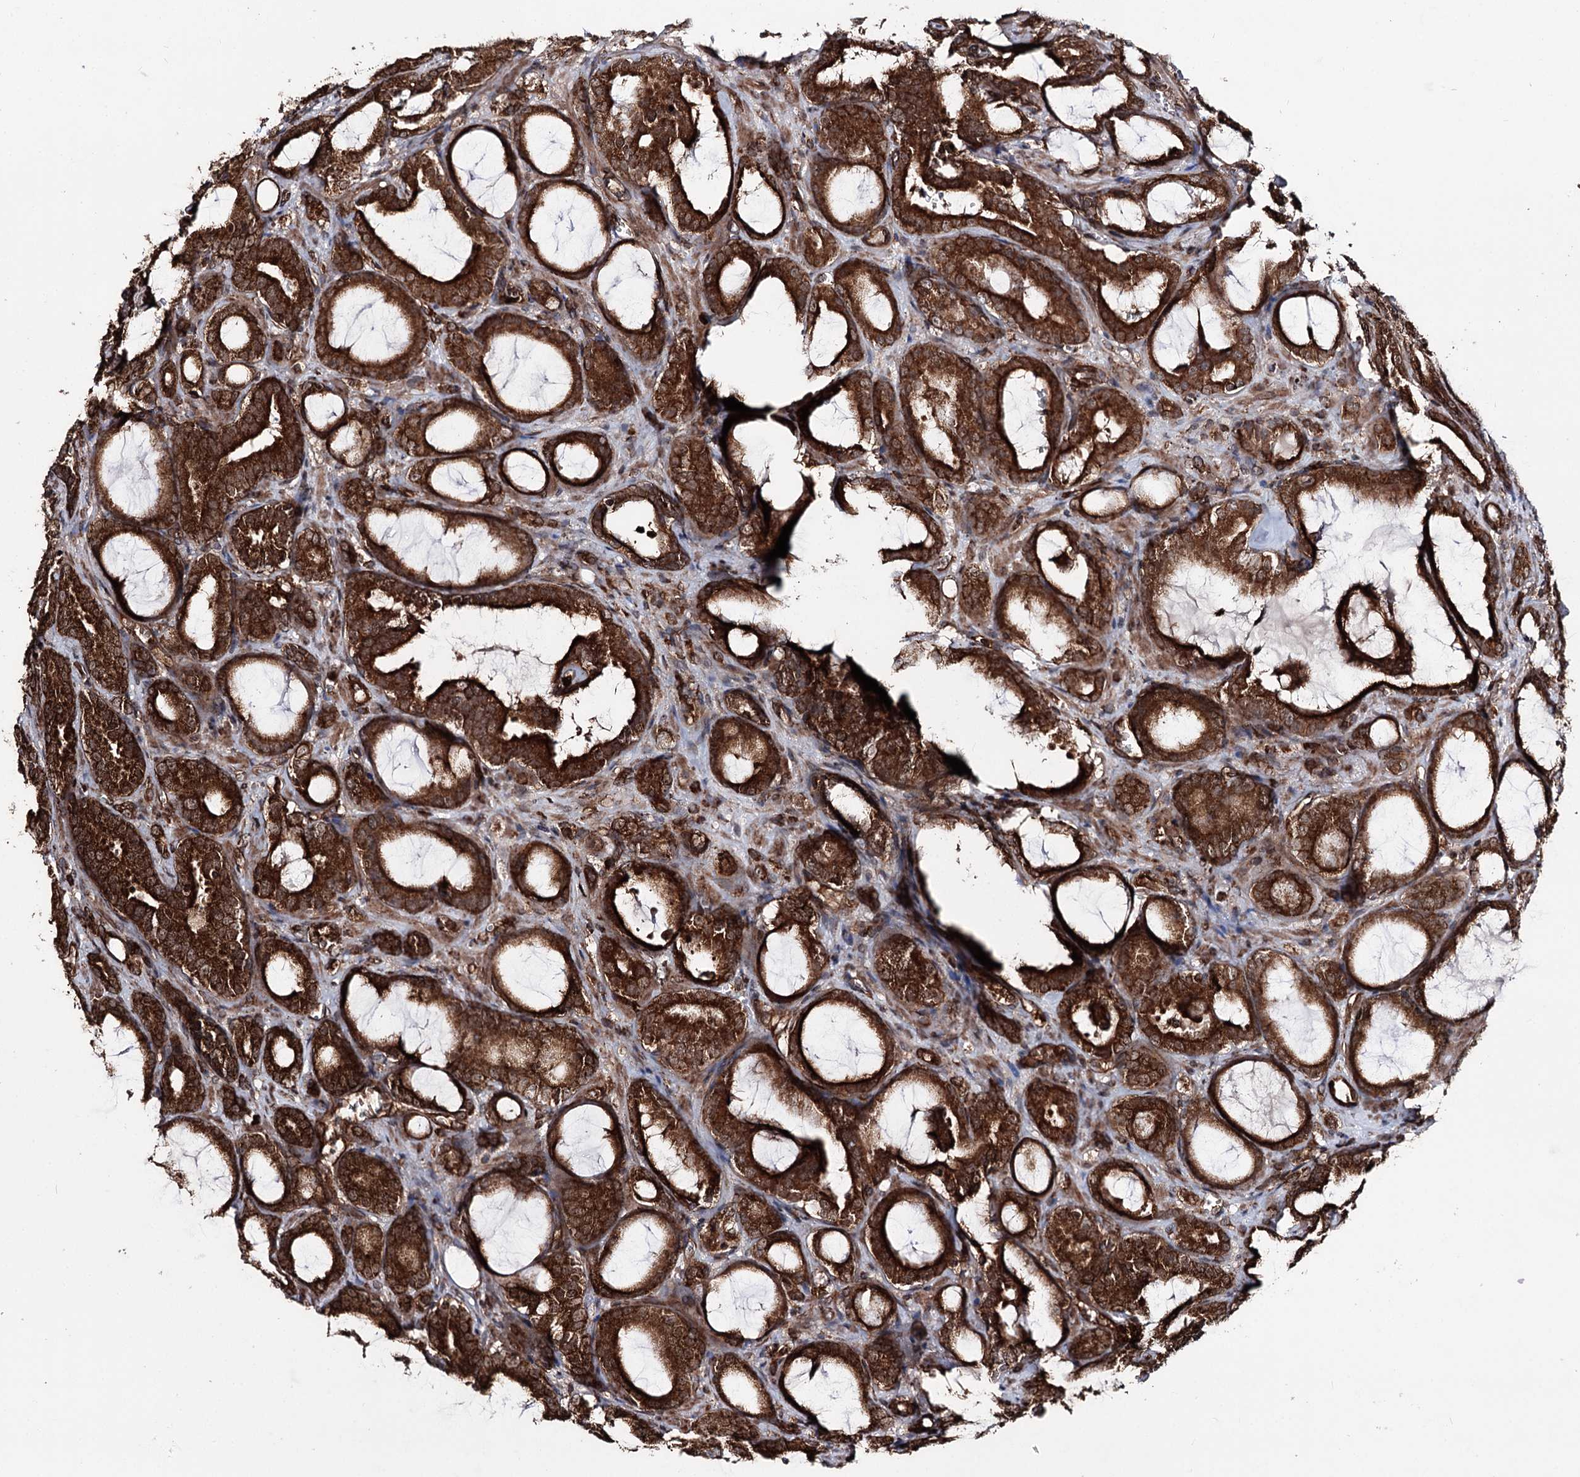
{"staining": {"intensity": "strong", "quantity": ">75%", "location": "cytoplasmic/membranous"}, "tissue": "prostate cancer", "cell_type": "Tumor cells", "image_type": "cancer", "snomed": [{"axis": "morphology", "description": "Adenocarcinoma, High grade"}, {"axis": "topography", "description": "Prostate"}], "caption": "Approximately >75% of tumor cells in high-grade adenocarcinoma (prostate) reveal strong cytoplasmic/membranous protein positivity as visualized by brown immunohistochemical staining.", "gene": "FGFR1OP2", "patient": {"sex": "male", "age": 72}}